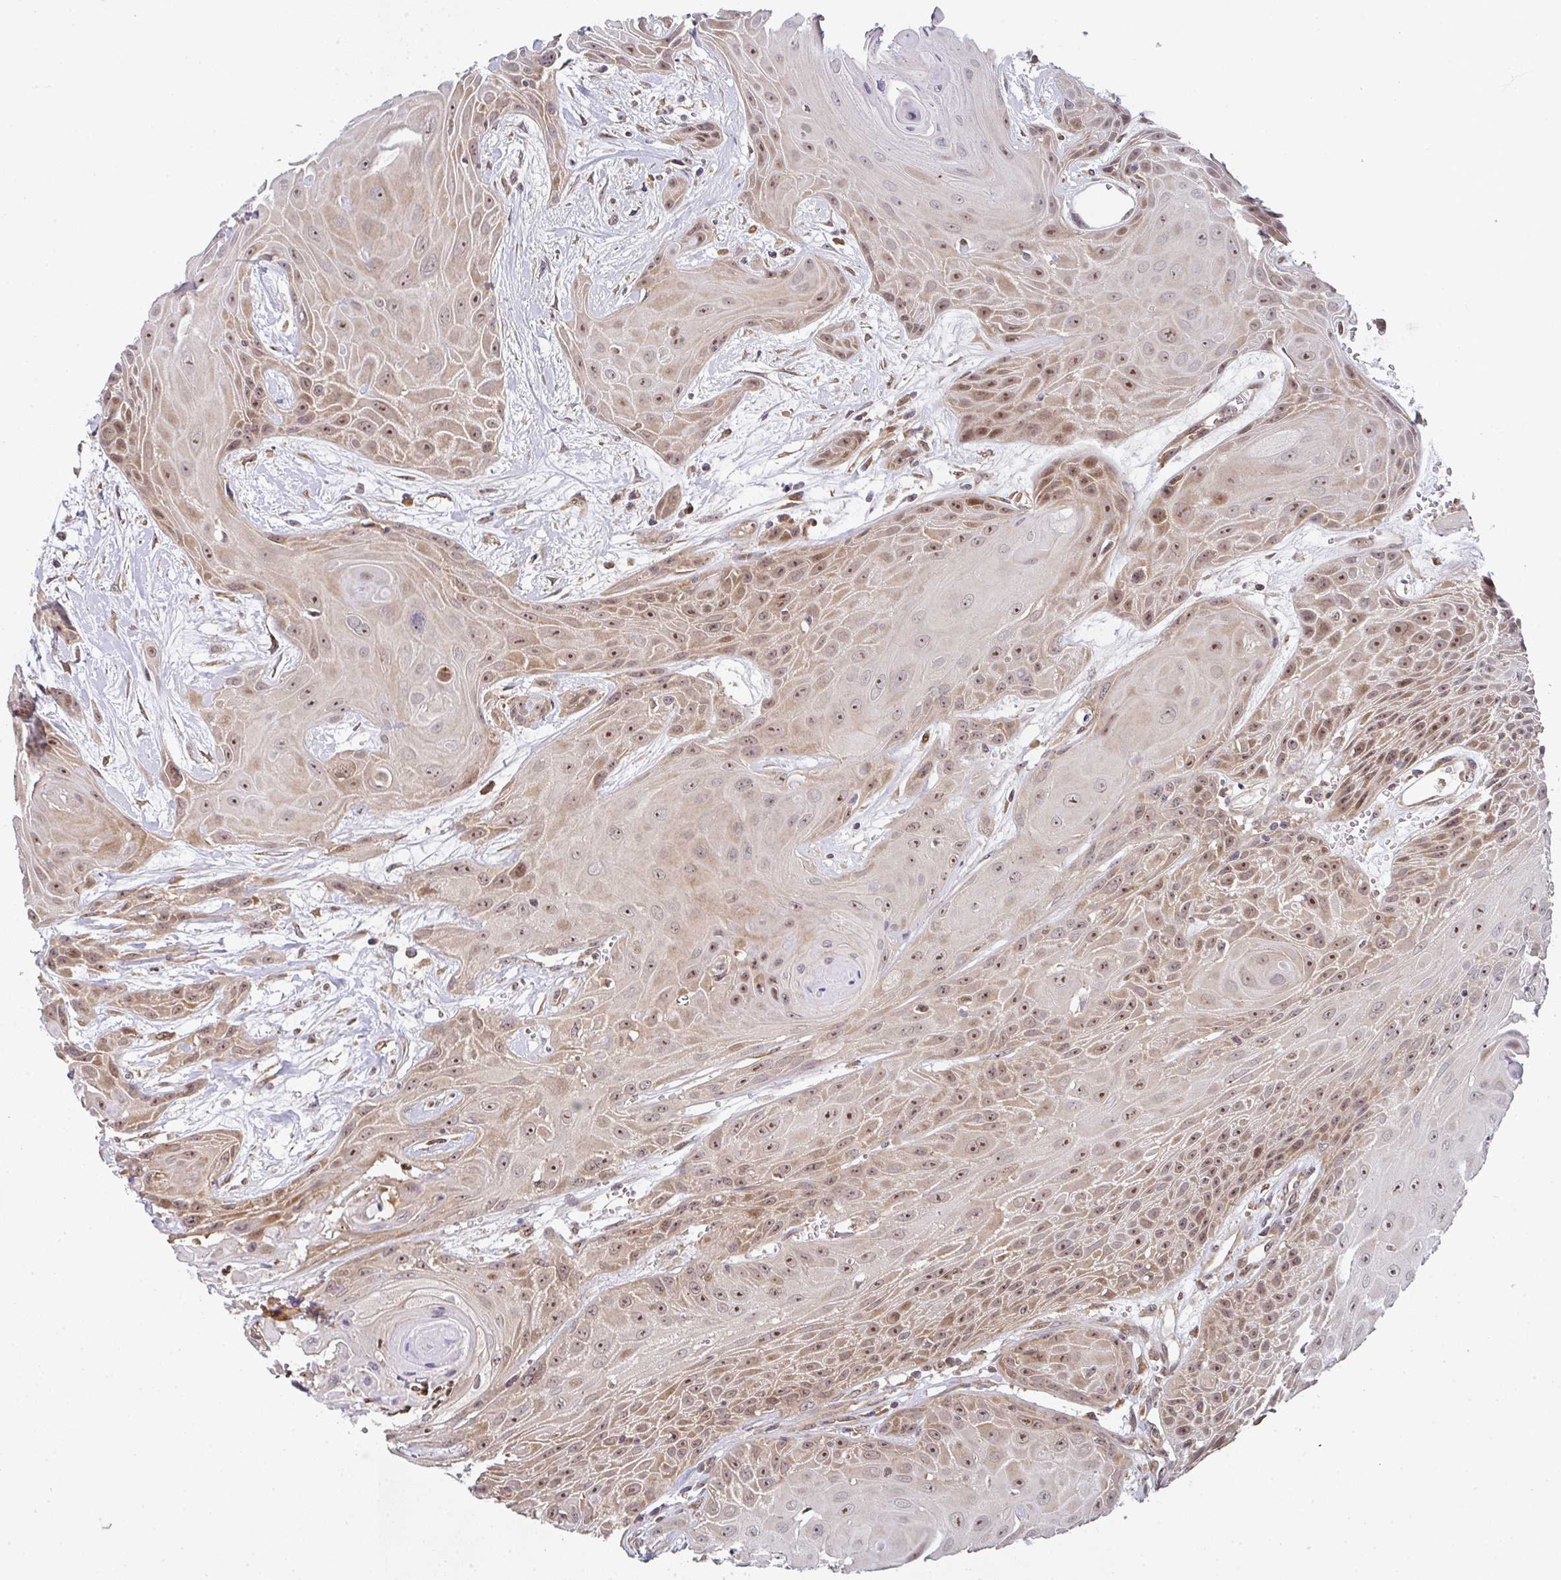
{"staining": {"intensity": "moderate", "quantity": "25%-75%", "location": "cytoplasmic/membranous,nuclear"}, "tissue": "head and neck cancer", "cell_type": "Tumor cells", "image_type": "cancer", "snomed": [{"axis": "morphology", "description": "Squamous cell carcinoma, NOS"}, {"axis": "topography", "description": "Head-Neck"}], "caption": "Immunohistochemical staining of human head and neck squamous cell carcinoma shows medium levels of moderate cytoplasmic/membranous and nuclear expression in about 25%-75% of tumor cells.", "gene": "SIMC1", "patient": {"sex": "female", "age": 73}}